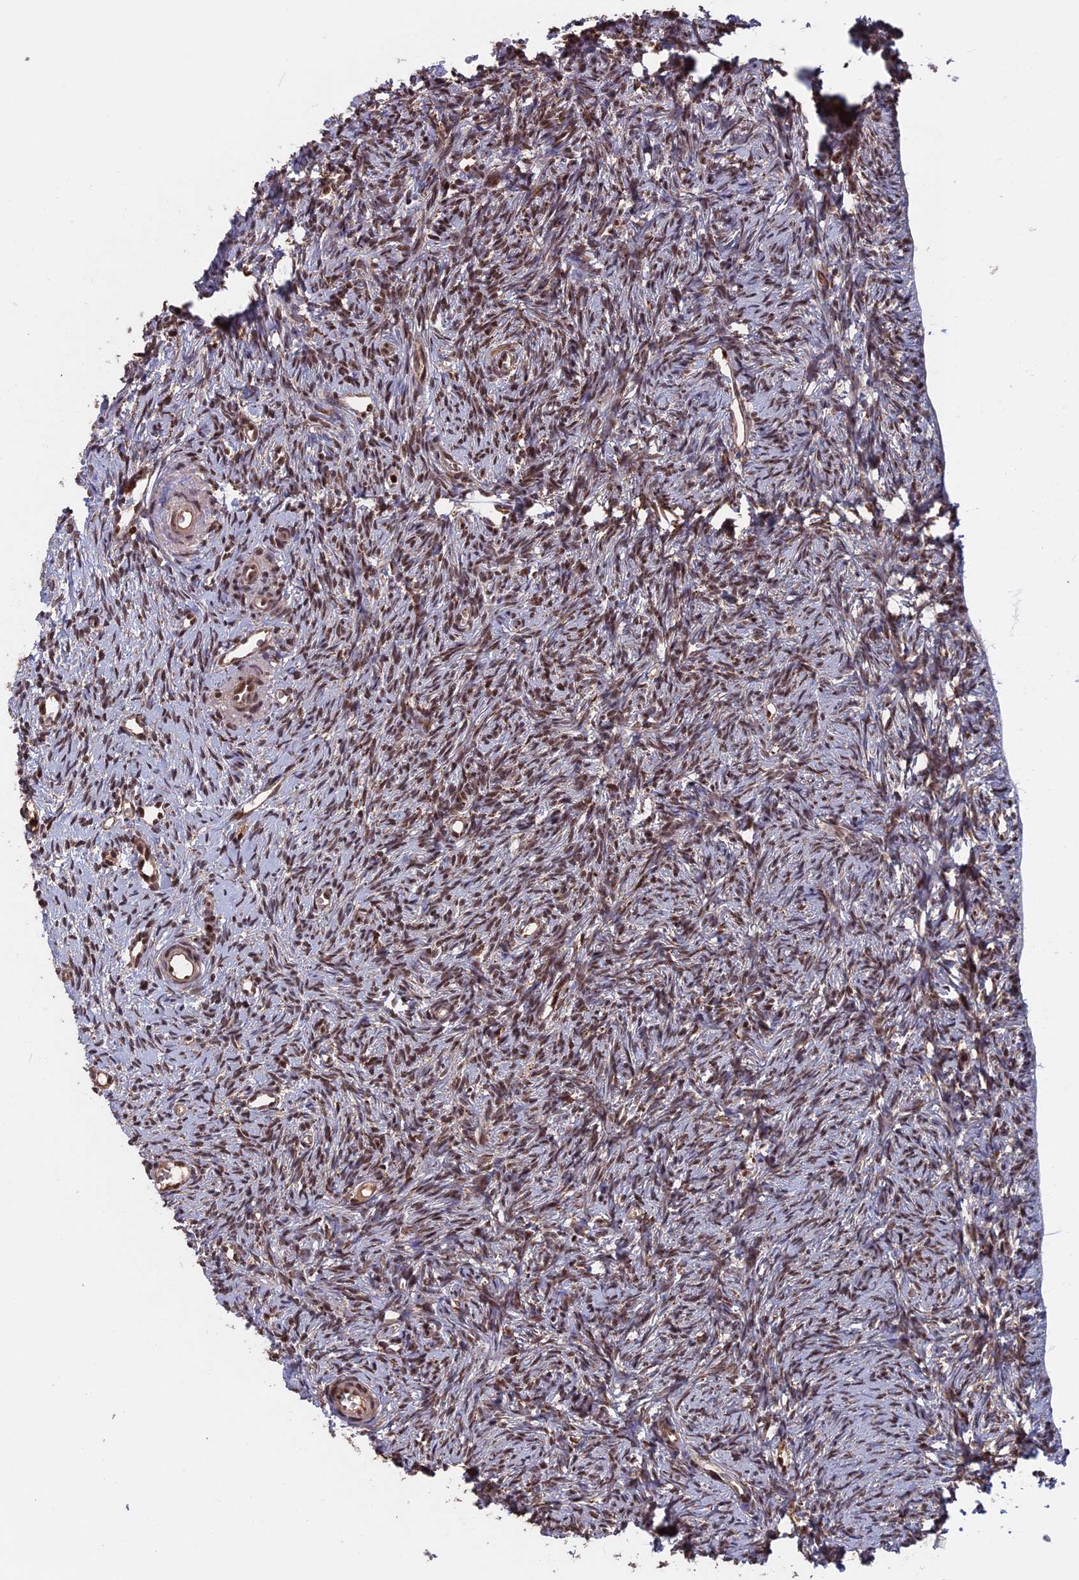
{"staining": {"intensity": "strong", "quantity": ">75%", "location": "cytoplasmic/membranous"}, "tissue": "ovary", "cell_type": "Follicle cells", "image_type": "normal", "snomed": [{"axis": "morphology", "description": "Normal tissue, NOS"}, {"axis": "topography", "description": "Ovary"}], "caption": "Immunohistochemical staining of benign human ovary shows >75% levels of strong cytoplasmic/membranous protein positivity in about >75% of follicle cells. (DAB IHC with brightfield microscopy, high magnification).", "gene": "CACTIN", "patient": {"sex": "female", "age": 51}}